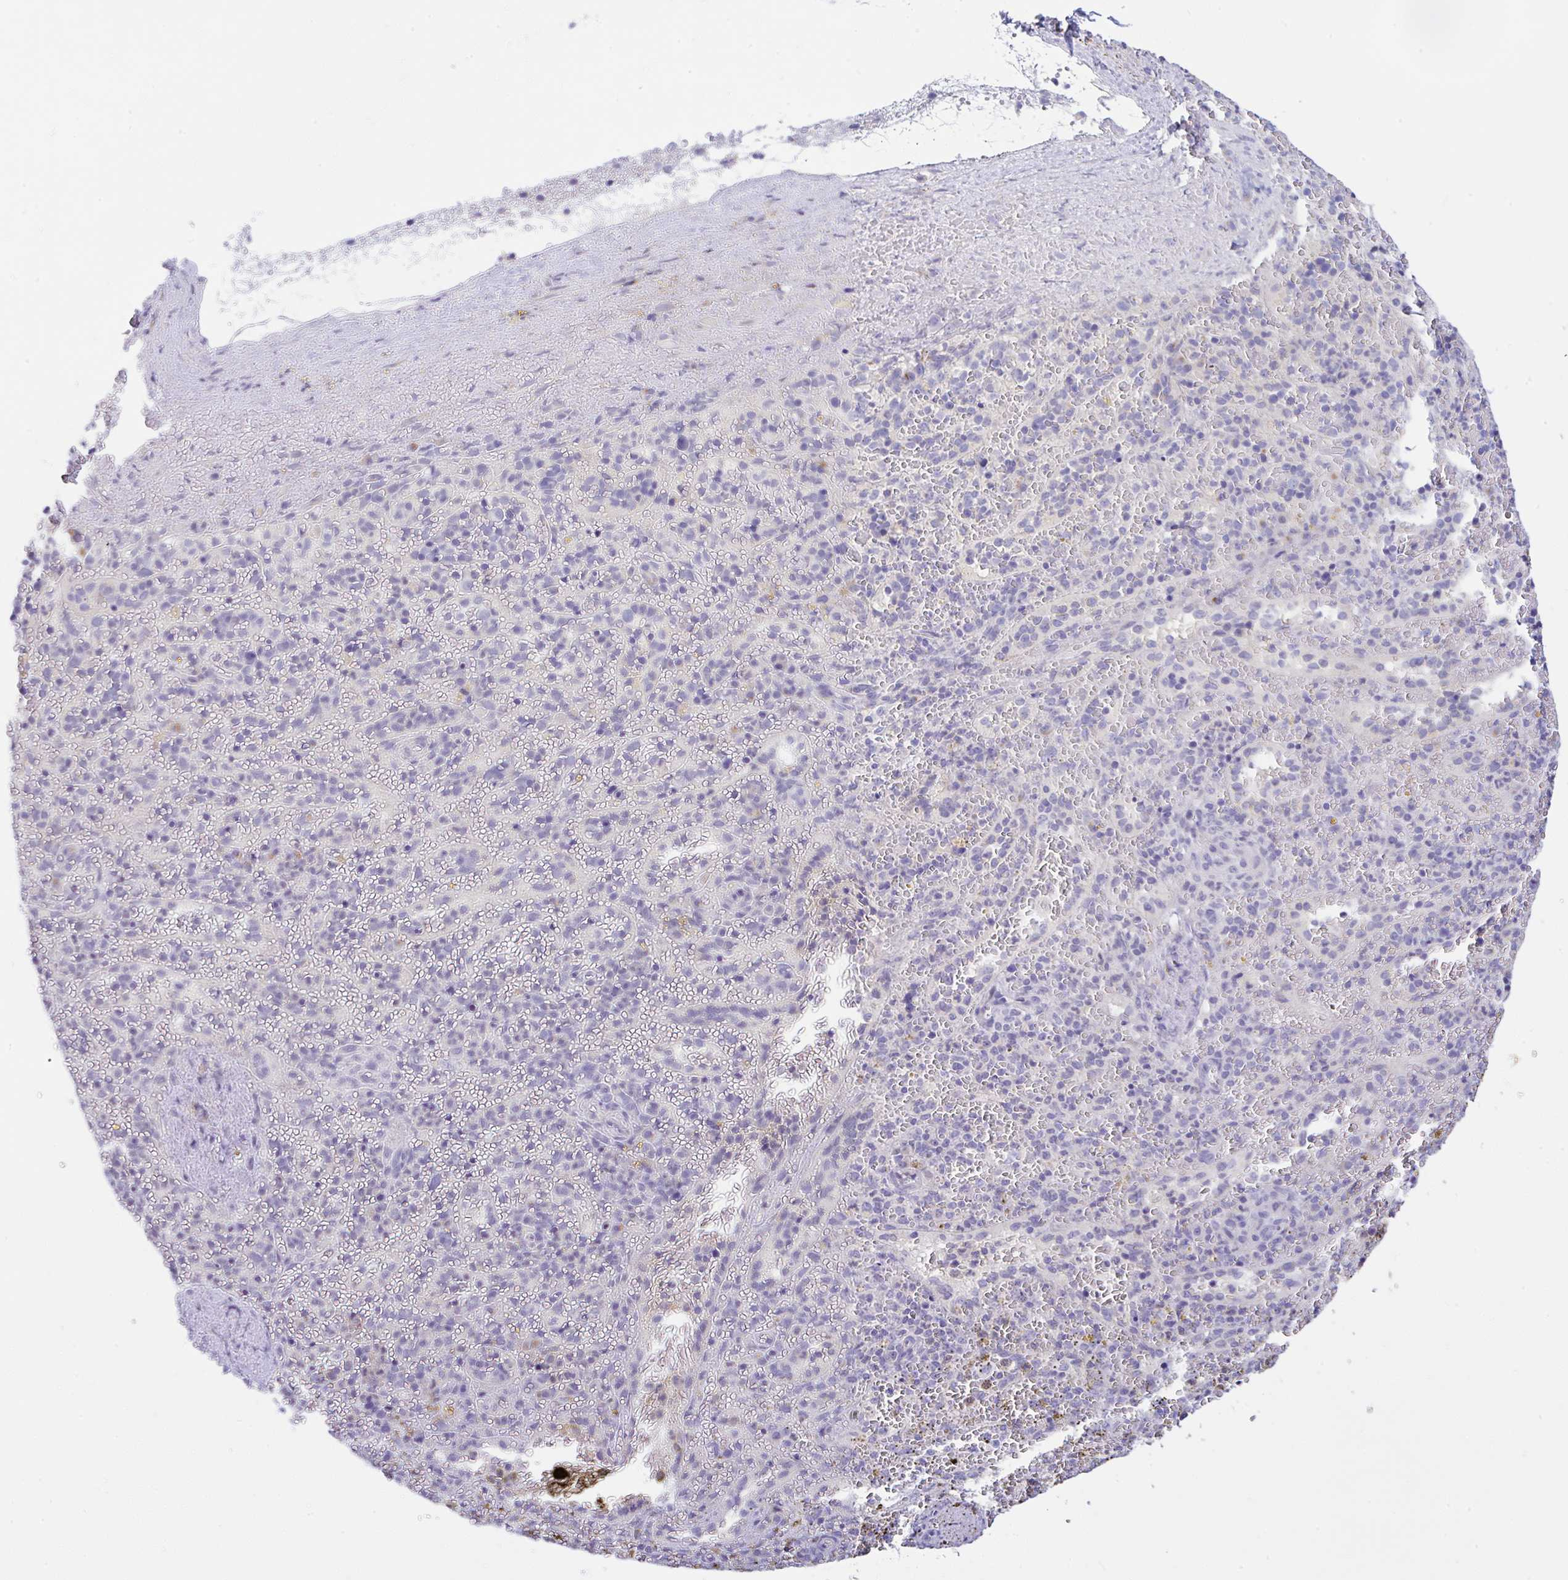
{"staining": {"intensity": "negative", "quantity": "none", "location": "none"}, "tissue": "spleen", "cell_type": "Cells in red pulp", "image_type": "normal", "snomed": [{"axis": "morphology", "description": "Normal tissue, NOS"}, {"axis": "topography", "description": "Spleen"}], "caption": "Protein analysis of benign spleen displays no significant staining in cells in red pulp. (DAB (3,3'-diaminobenzidine) immunohistochemistry (IHC) visualized using brightfield microscopy, high magnification).", "gene": "SERPINE3", "patient": {"sex": "female", "age": 50}}